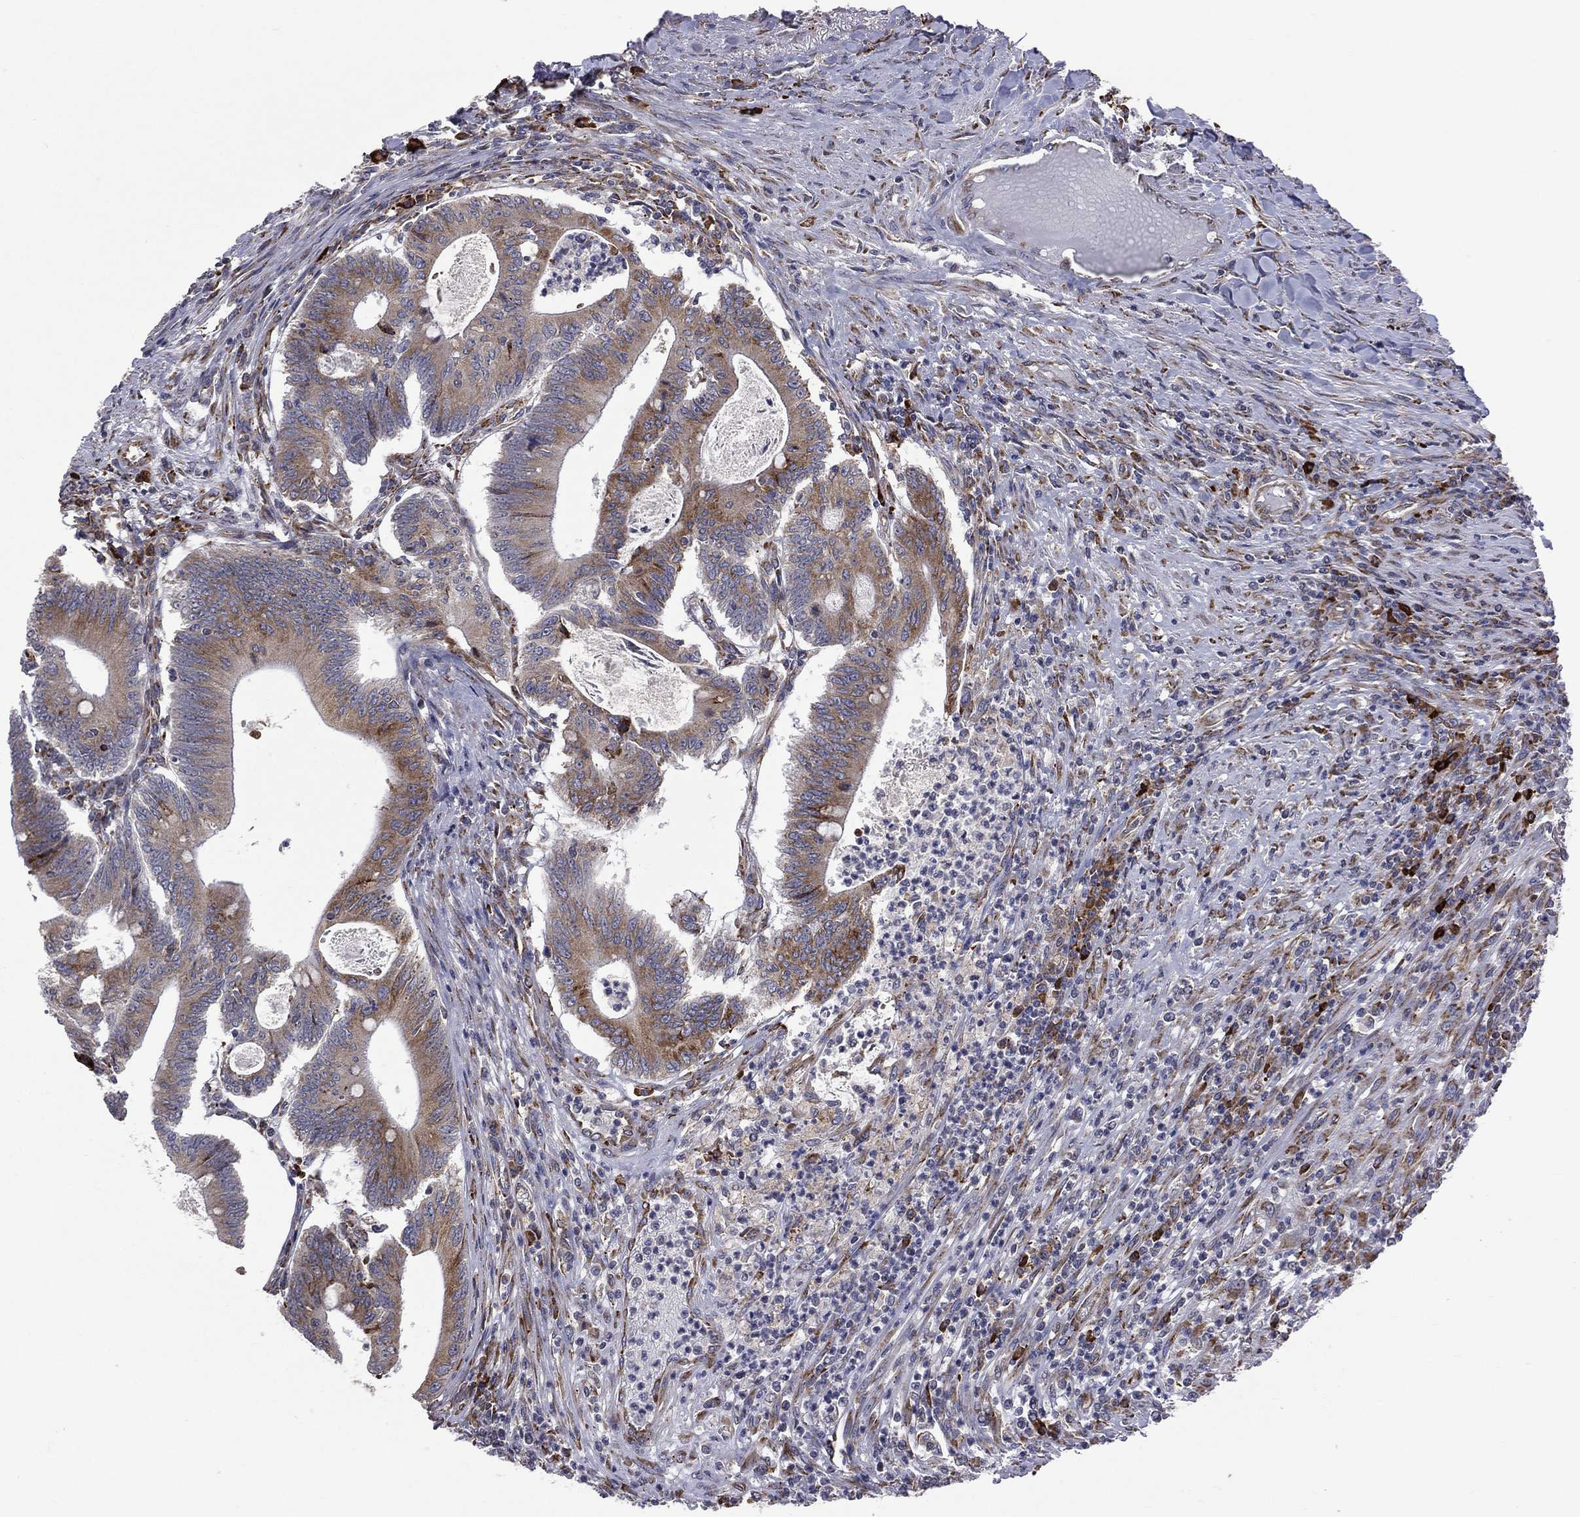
{"staining": {"intensity": "moderate", "quantity": ">75%", "location": "cytoplasmic/membranous"}, "tissue": "colorectal cancer", "cell_type": "Tumor cells", "image_type": "cancer", "snomed": [{"axis": "morphology", "description": "Adenocarcinoma, NOS"}, {"axis": "topography", "description": "Colon"}], "caption": "Colorectal adenocarcinoma stained for a protein exhibits moderate cytoplasmic/membranous positivity in tumor cells.", "gene": "C20orf96", "patient": {"sex": "female", "age": 70}}